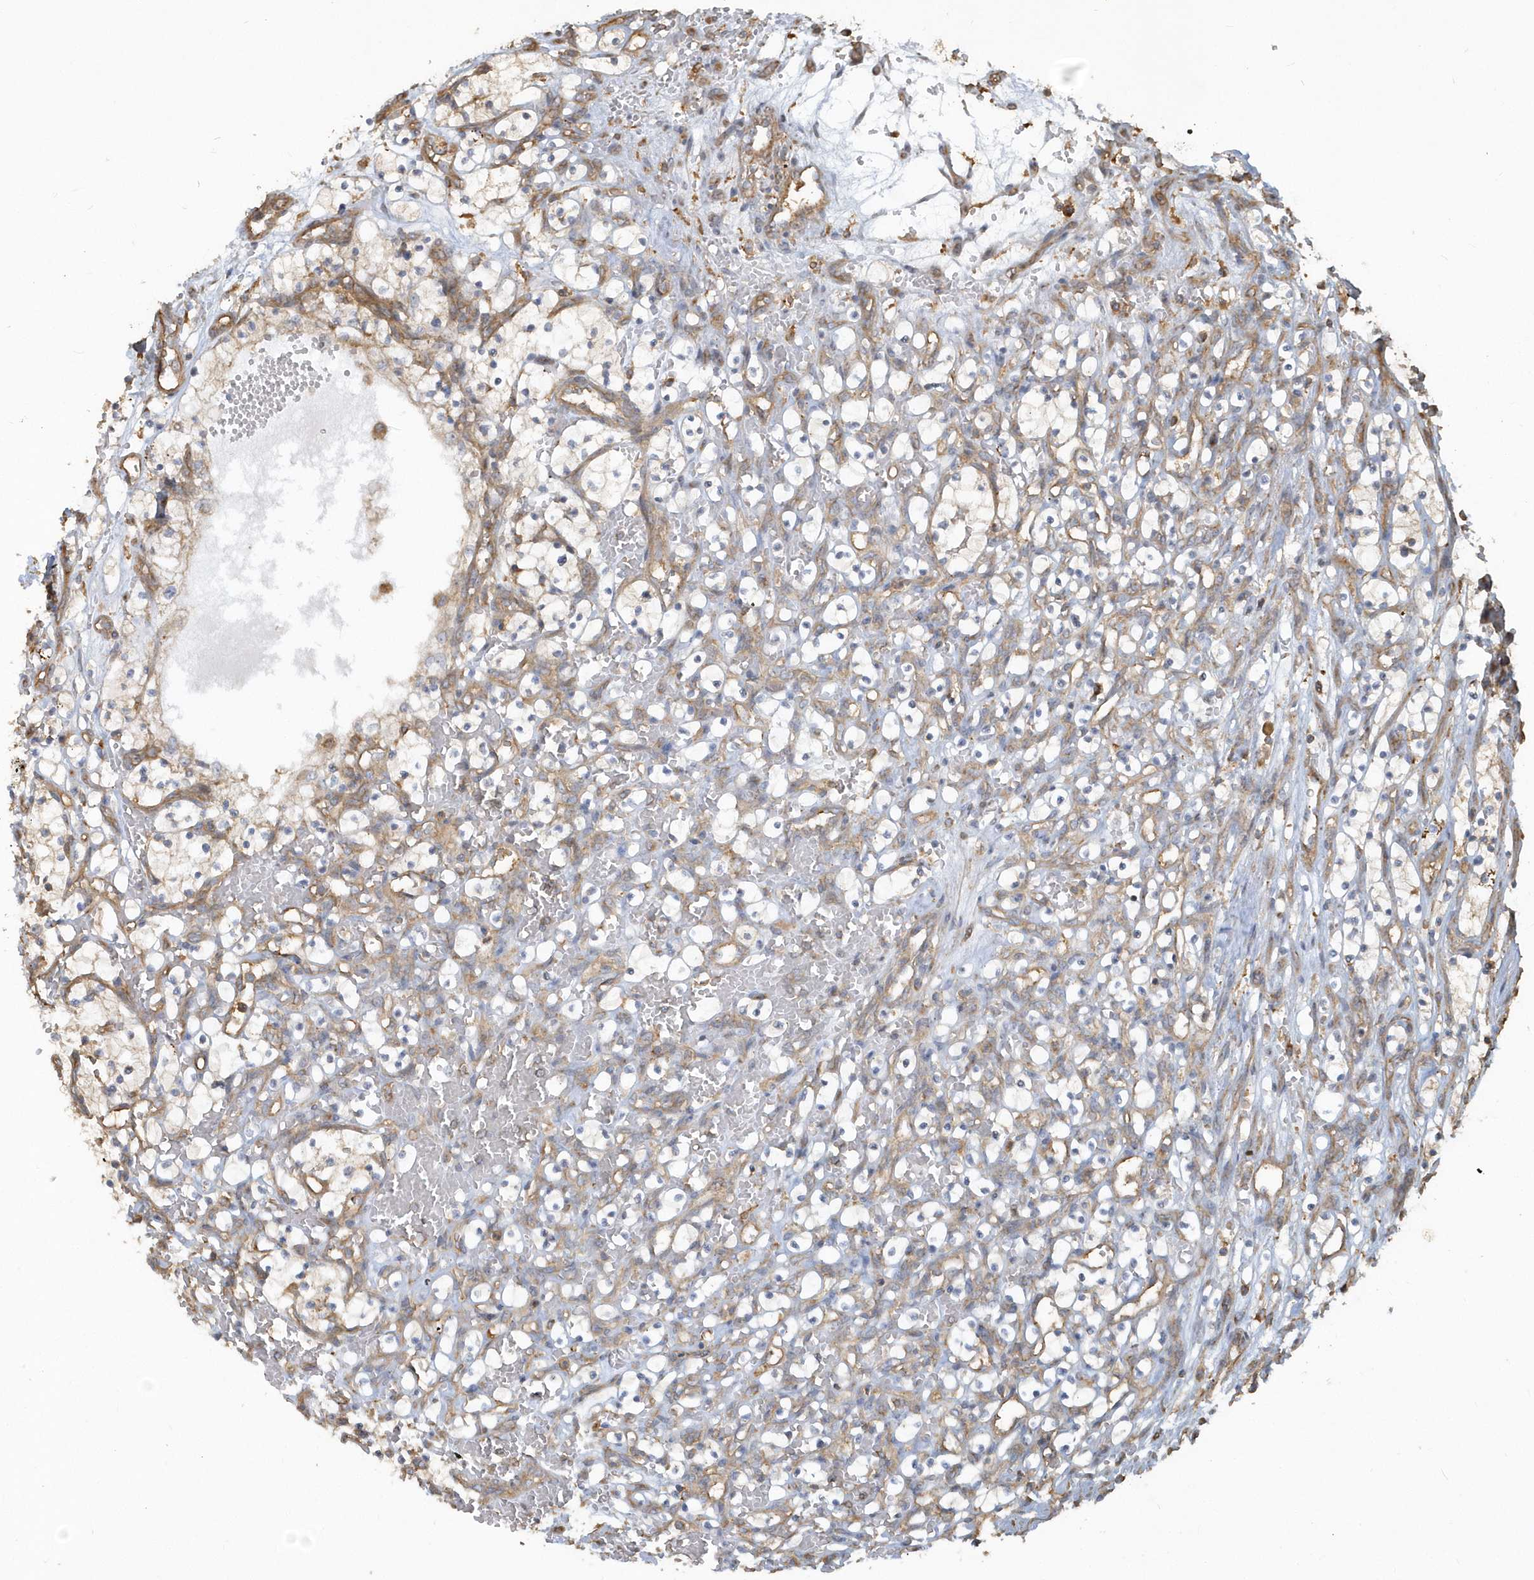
{"staining": {"intensity": "negative", "quantity": "none", "location": "none"}, "tissue": "renal cancer", "cell_type": "Tumor cells", "image_type": "cancer", "snomed": [{"axis": "morphology", "description": "Adenocarcinoma, NOS"}, {"axis": "topography", "description": "Kidney"}], "caption": "Tumor cells show no significant positivity in adenocarcinoma (renal). (Stains: DAB (3,3'-diaminobenzidine) IHC with hematoxylin counter stain, Microscopy: brightfield microscopy at high magnification).", "gene": "TRAIP", "patient": {"sex": "female", "age": 69}}